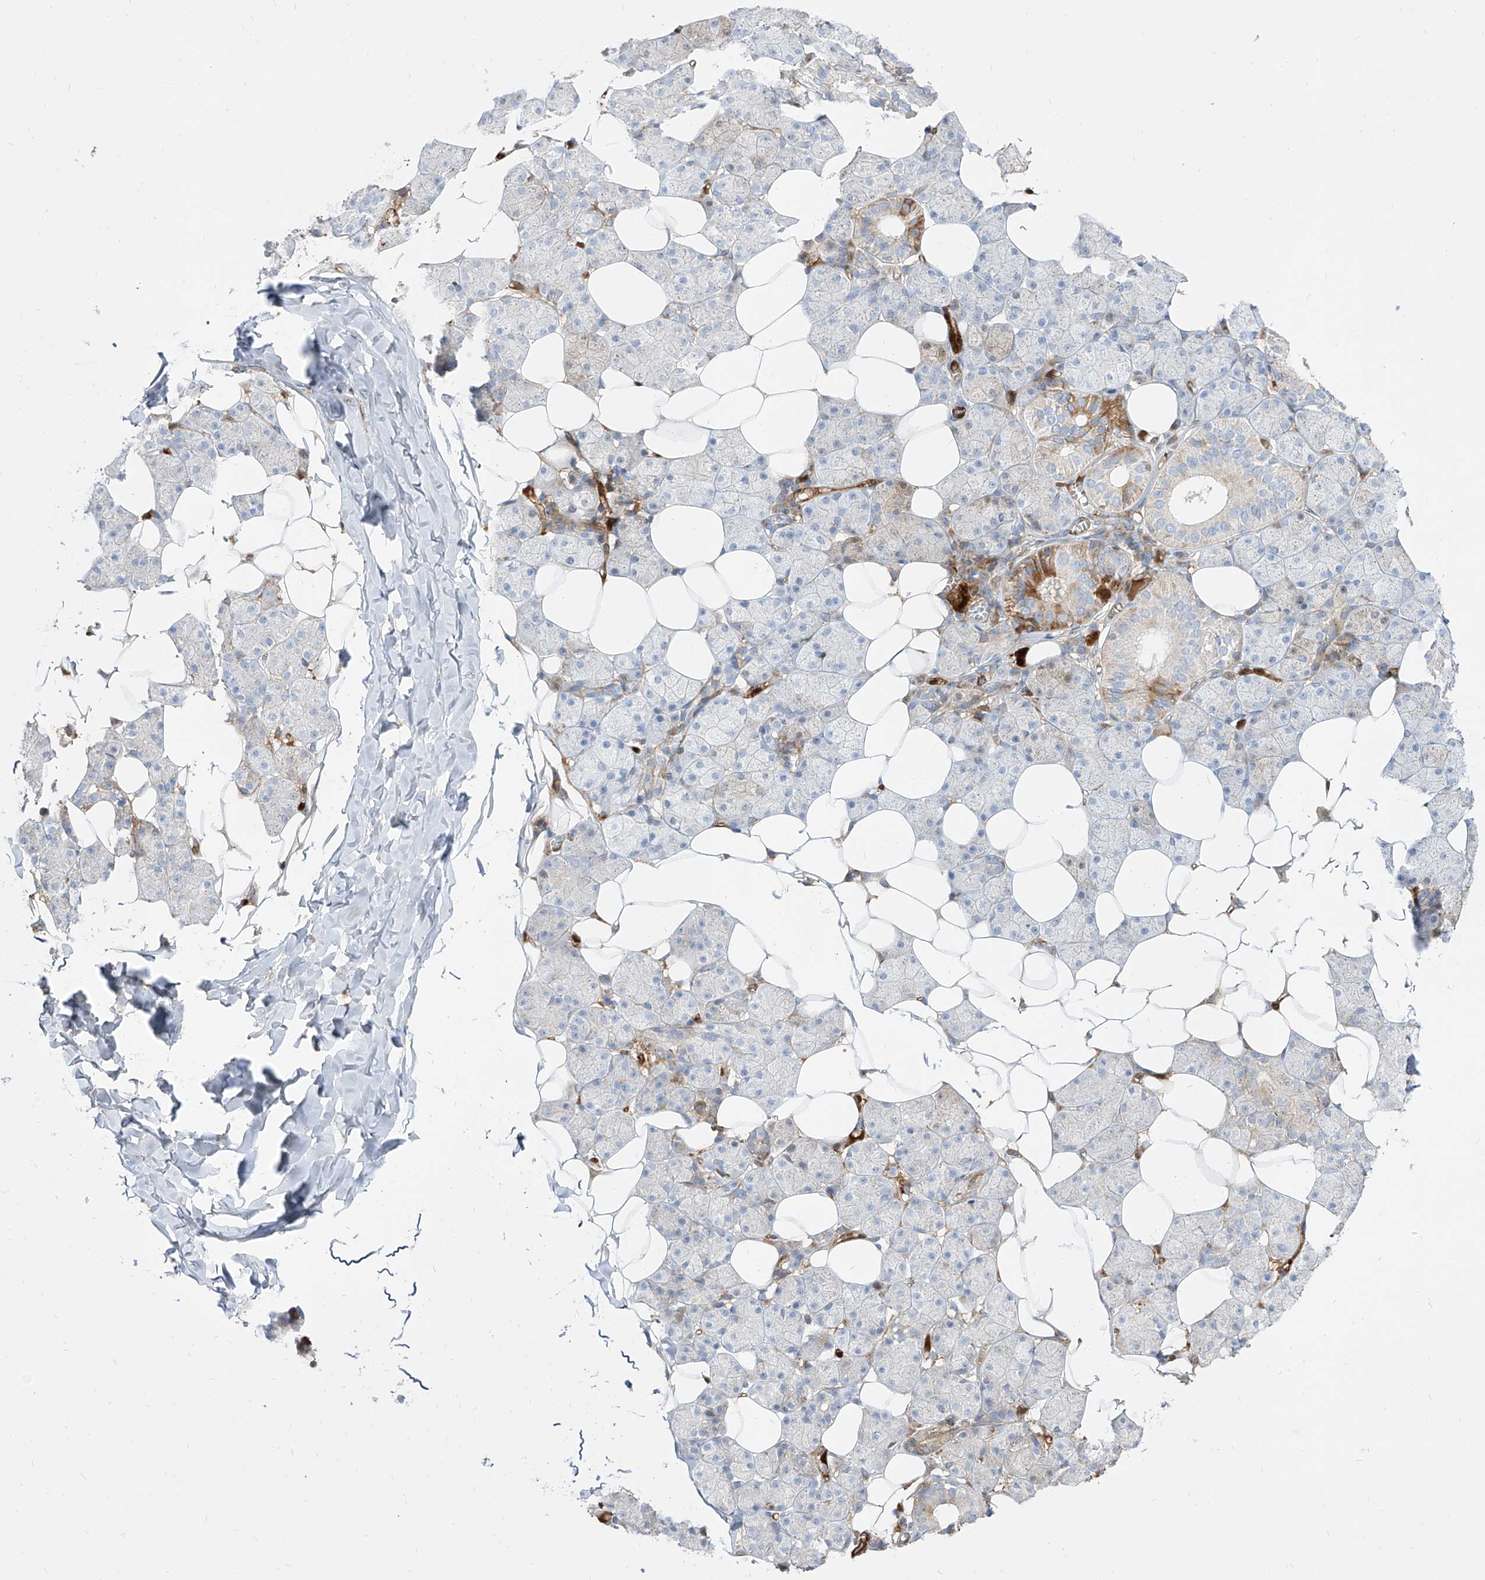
{"staining": {"intensity": "moderate", "quantity": "<25%", "location": "cytoplasmic/membranous,nuclear"}, "tissue": "salivary gland", "cell_type": "Glandular cells", "image_type": "normal", "snomed": [{"axis": "morphology", "description": "Normal tissue, NOS"}, {"axis": "topography", "description": "Salivary gland"}], "caption": "Protein staining of benign salivary gland demonstrates moderate cytoplasmic/membranous,nuclear expression in about <25% of glandular cells. (Stains: DAB (3,3'-diaminobenzidine) in brown, nuclei in blue, Microscopy: brightfield microscopy at high magnification).", "gene": "KYNU", "patient": {"sex": "female", "age": 33}}